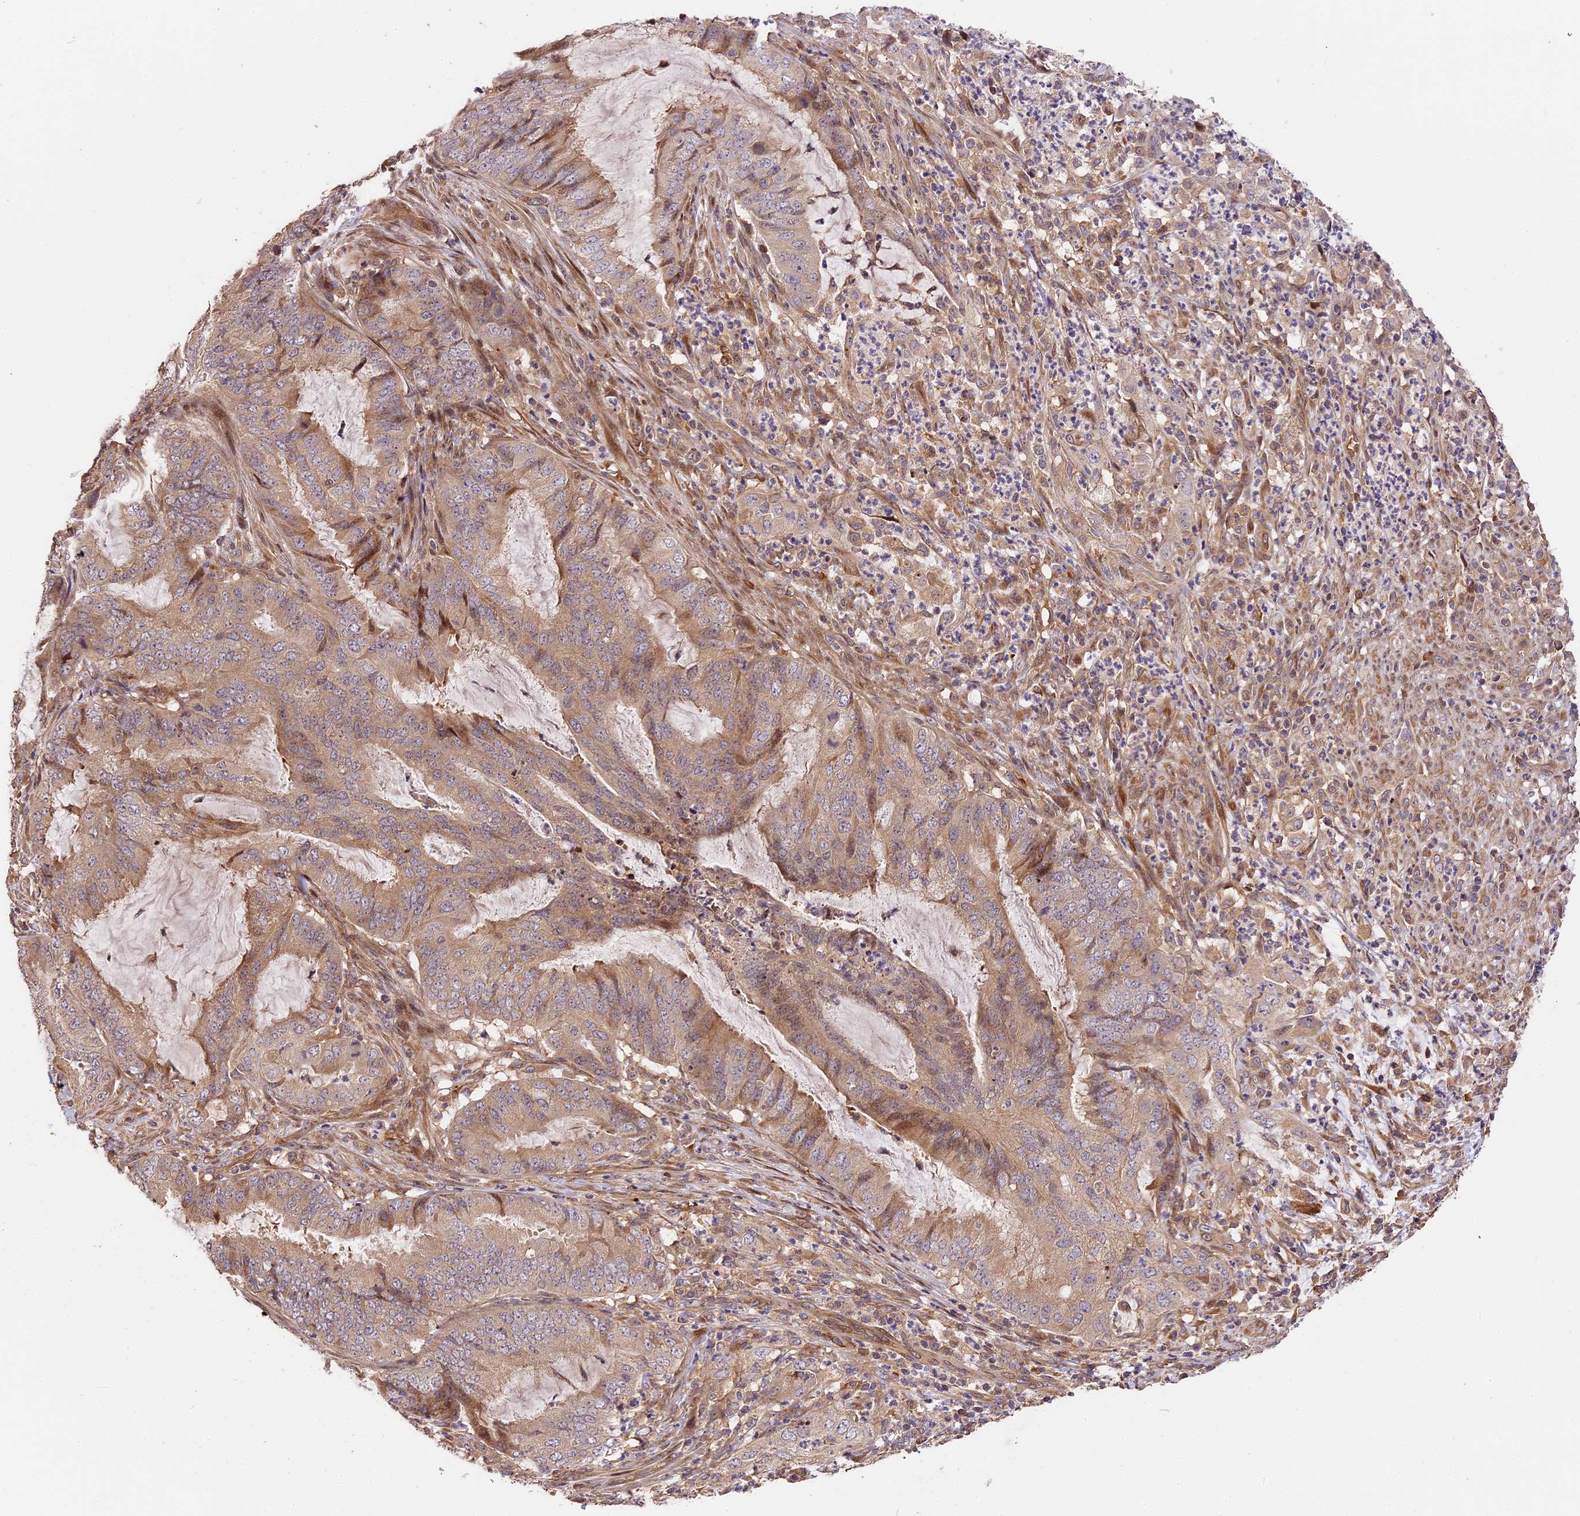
{"staining": {"intensity": "weak", "quantity": "25%-75%", "location": "cytoplasmic/membranous,nuclear"}, "tissue": "endometrial cancer", "cell_type": "Tumor cells", "image_type": "cancer", "snomed": [{"axis": "morphology", "description": "Adenocarcinoma, NOS"}, {"axis": "topography", "description": "Endometrium"}], "caption": "Endometrial cancer was stained to show a protein in brown. There is low levels of weak cytoplasmic/membranous and nuclear expression in about 25%-75% of tumor cells.", "gene": "ARHGAP17", "patient": {"sex": "female", "age": 51}}